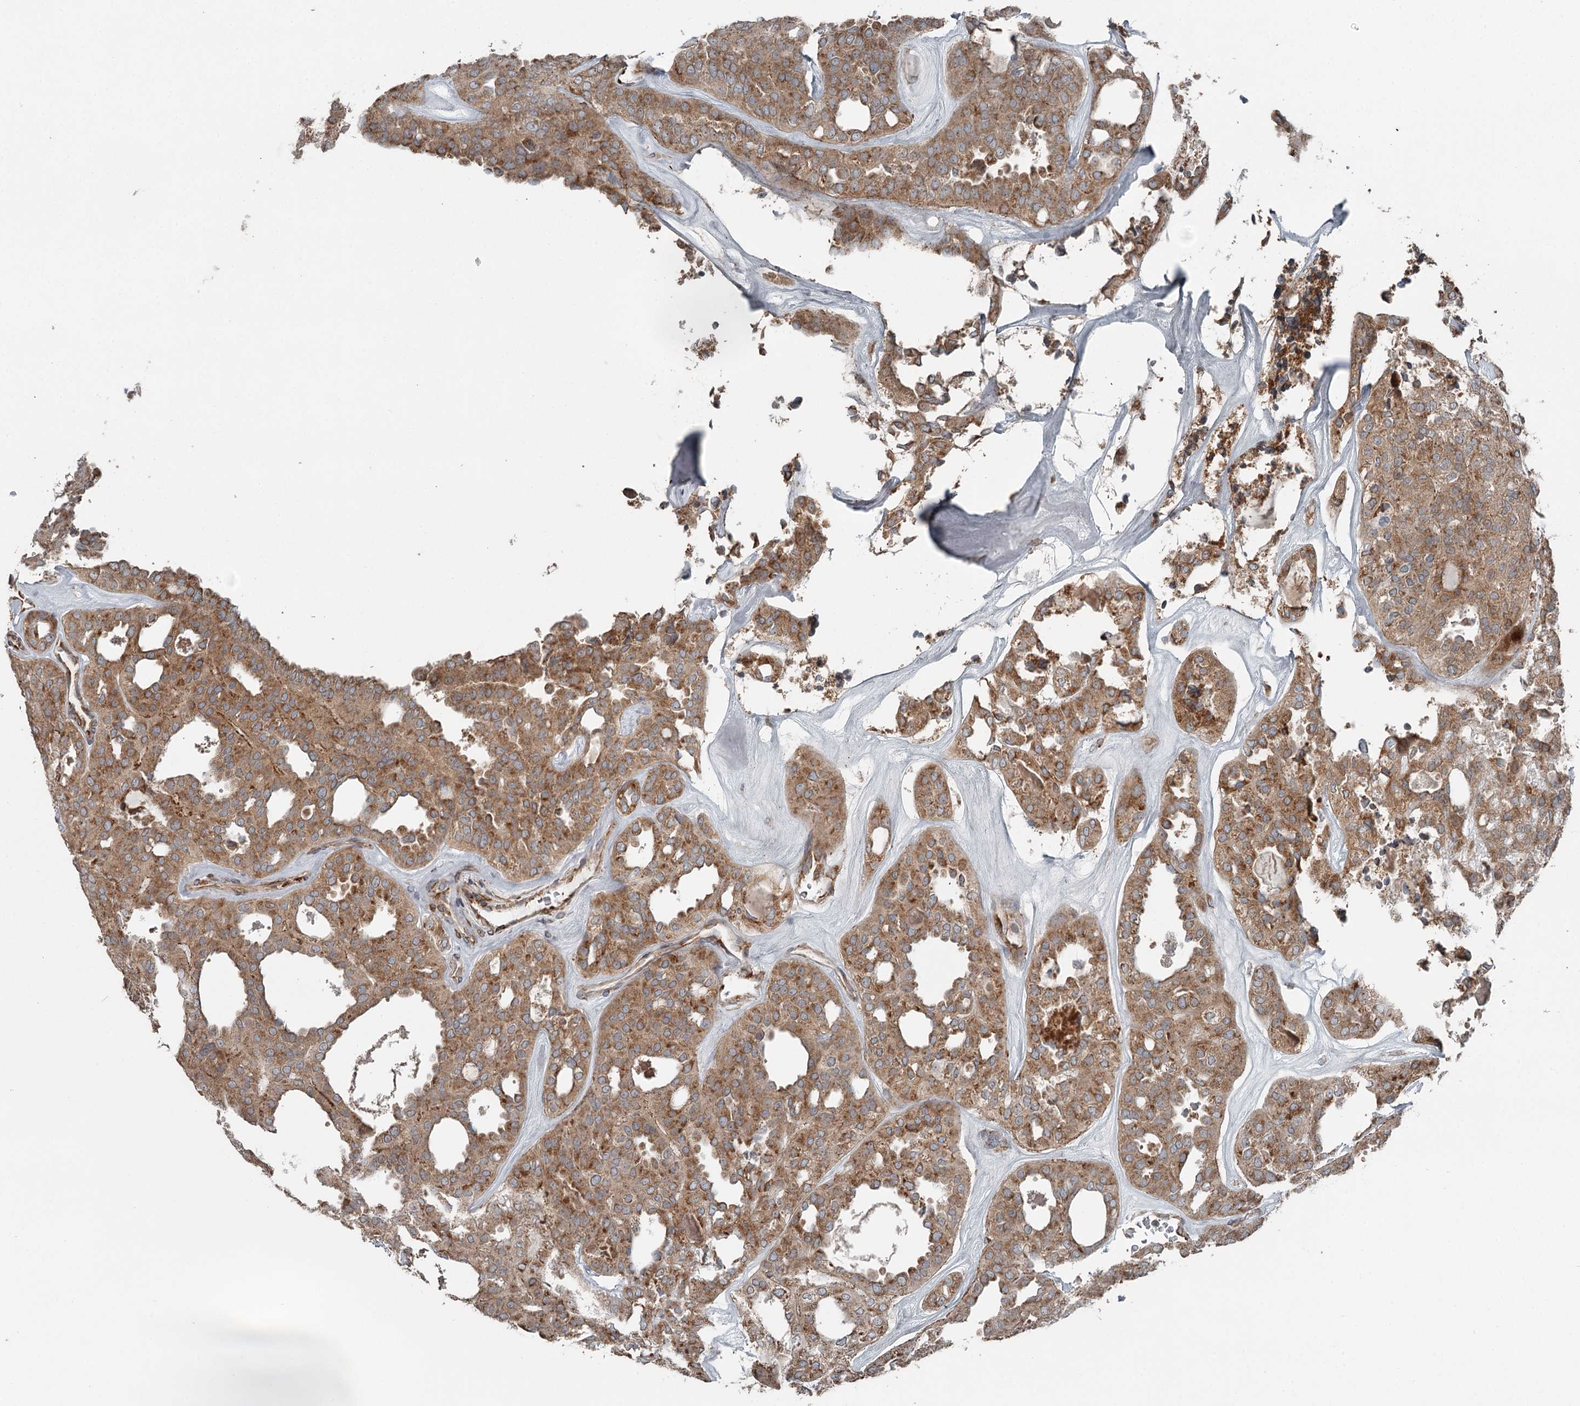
{"staining": {"intensity": "moderate", "quantity": ">75%", "location": "cytoplasmic/membranous"}, "tissue": "thyroid cancer", "cell_type": "Tumor cells", "image_type": "cancer", "snomed": [{"axis": "morphology", "description": "Follicular adenoma carcinoma, NOS"}, {"axis": "topography", "description": "Thyroid gland"}], "caption": "IHC (DAB (3,3'-diaminobenzidine)) staining of human thyroid cancer reveals moderate cytoplasmic/membranous protein expression in approximately >75% of tumor cells. The staining is performed using DAB brown chromogen to label protein expression. The nuclei are counter-stained blue using hematoxylin.", "gene": "RASSF8", "patient": {"sex": "male", "age": 75}}